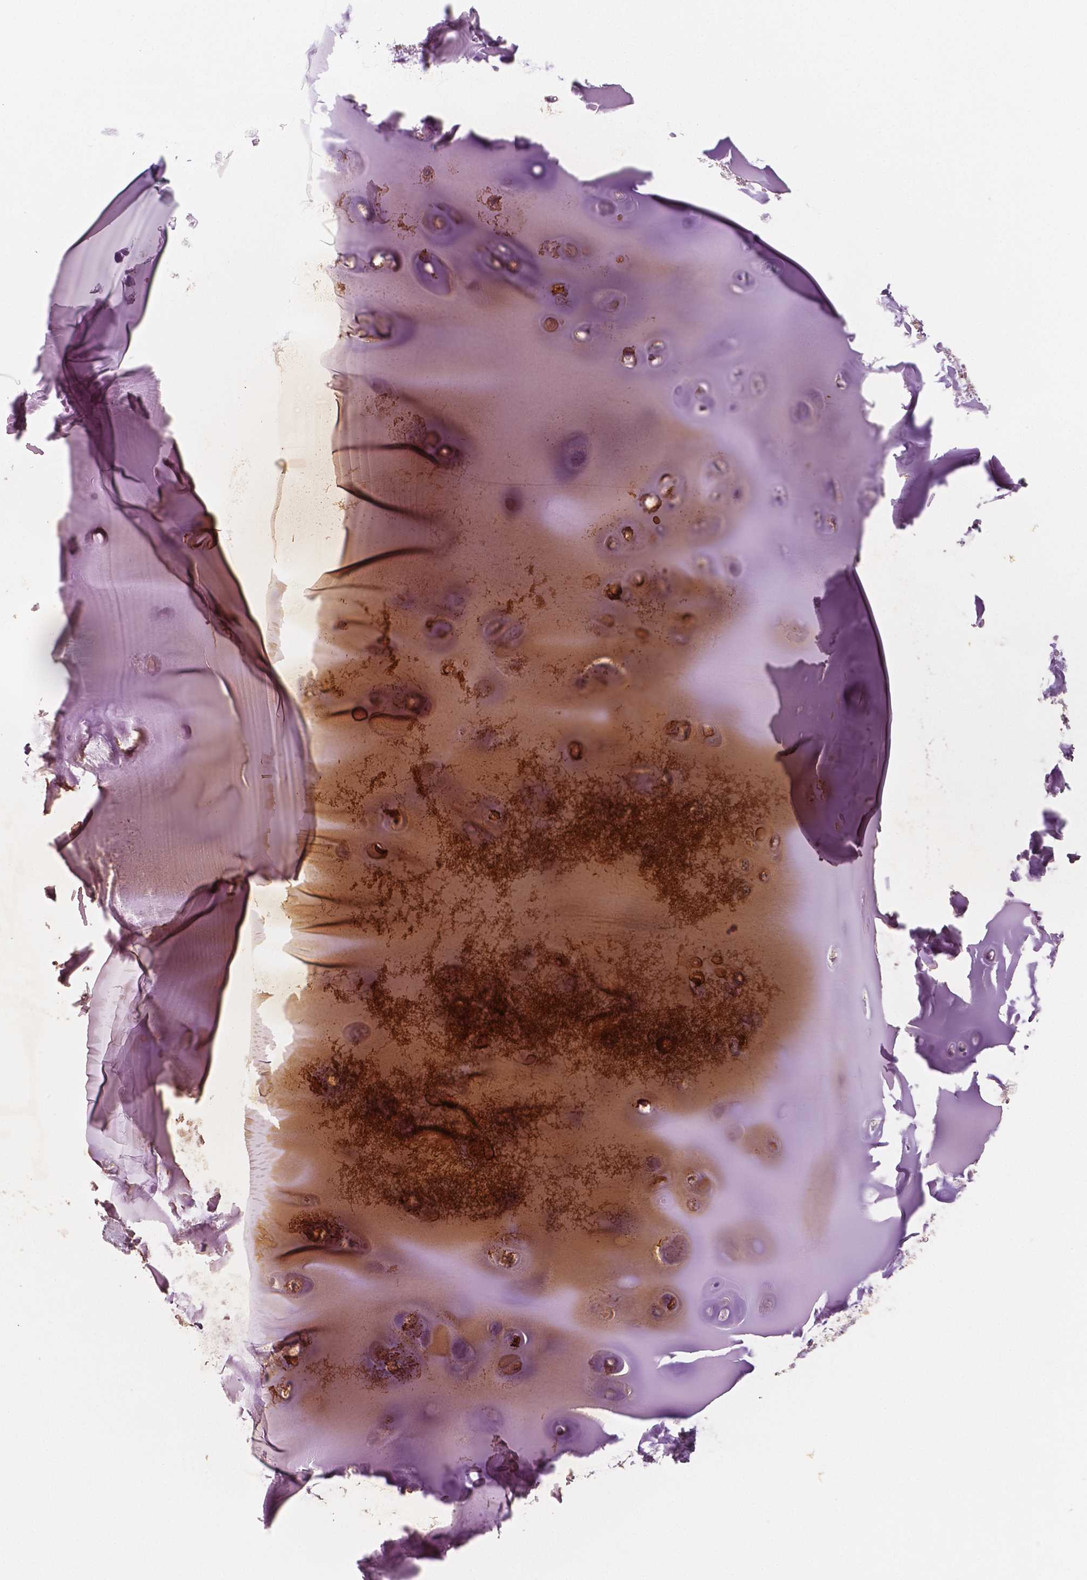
{"staining": {"intensity": "moderate", "quantity": "25%-75%", "location": "cytoplasmic/membranous"}, "tissue": "soft tissue", "cell_type": "Chondrocytes", "image_type": "normal", "snomed": [{"axis": "morphology", "description": "Normal tissue, NOS"}, {"axis": "morphology", "description": "Squamous cell carcinoma, NOS"}, {"axis": "topography", "description": "Cartilage tissue"}, {"axis": "topography", "description": "Head-Neck"}], "caption": "An image of soft tissue stained for a protein demonstrates moderate cytoplasmic/membranous brown staining in chondrocytes.", "gene": "KIT", "patient": {"sex": "male", "age": 57}}